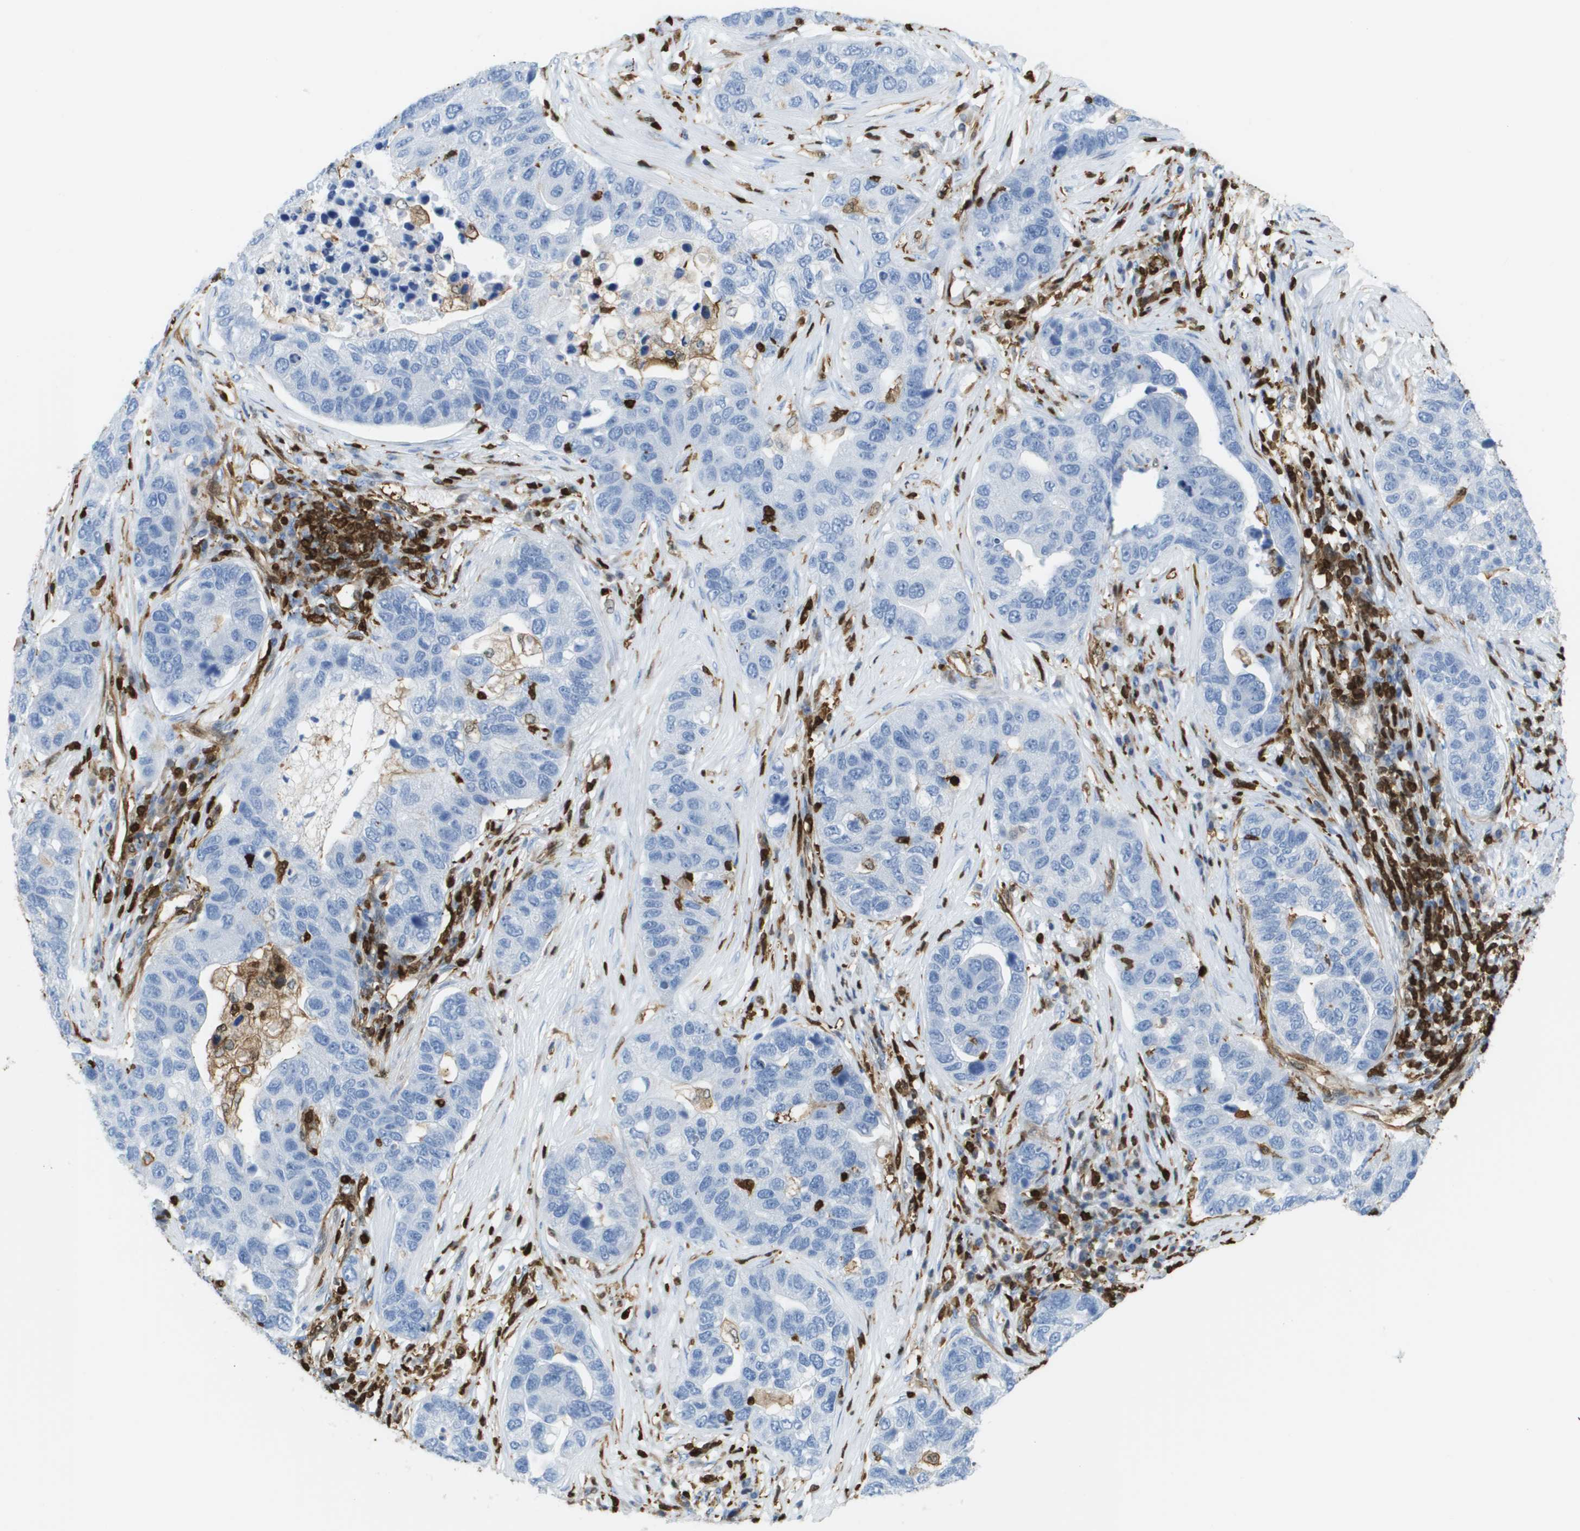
{"staining": {"intensity": "negative", "quantity": "none", "location": "none"}, "tissue": "pancreatic cancer", "cell_type": "Tumor cells", "image_type": "cancer", "snomed": [{"axis": "morphology", "description": "Adenocarcinoma, NOS"}, {"axis": "topography", "description": "Pancreas"}], "caption": "Photomicrograph shows no significant protein staining in tumor cells of pancreatic cancer.", "gene": "DOCK5", "patient": {"sex": "female", "age": 61}}